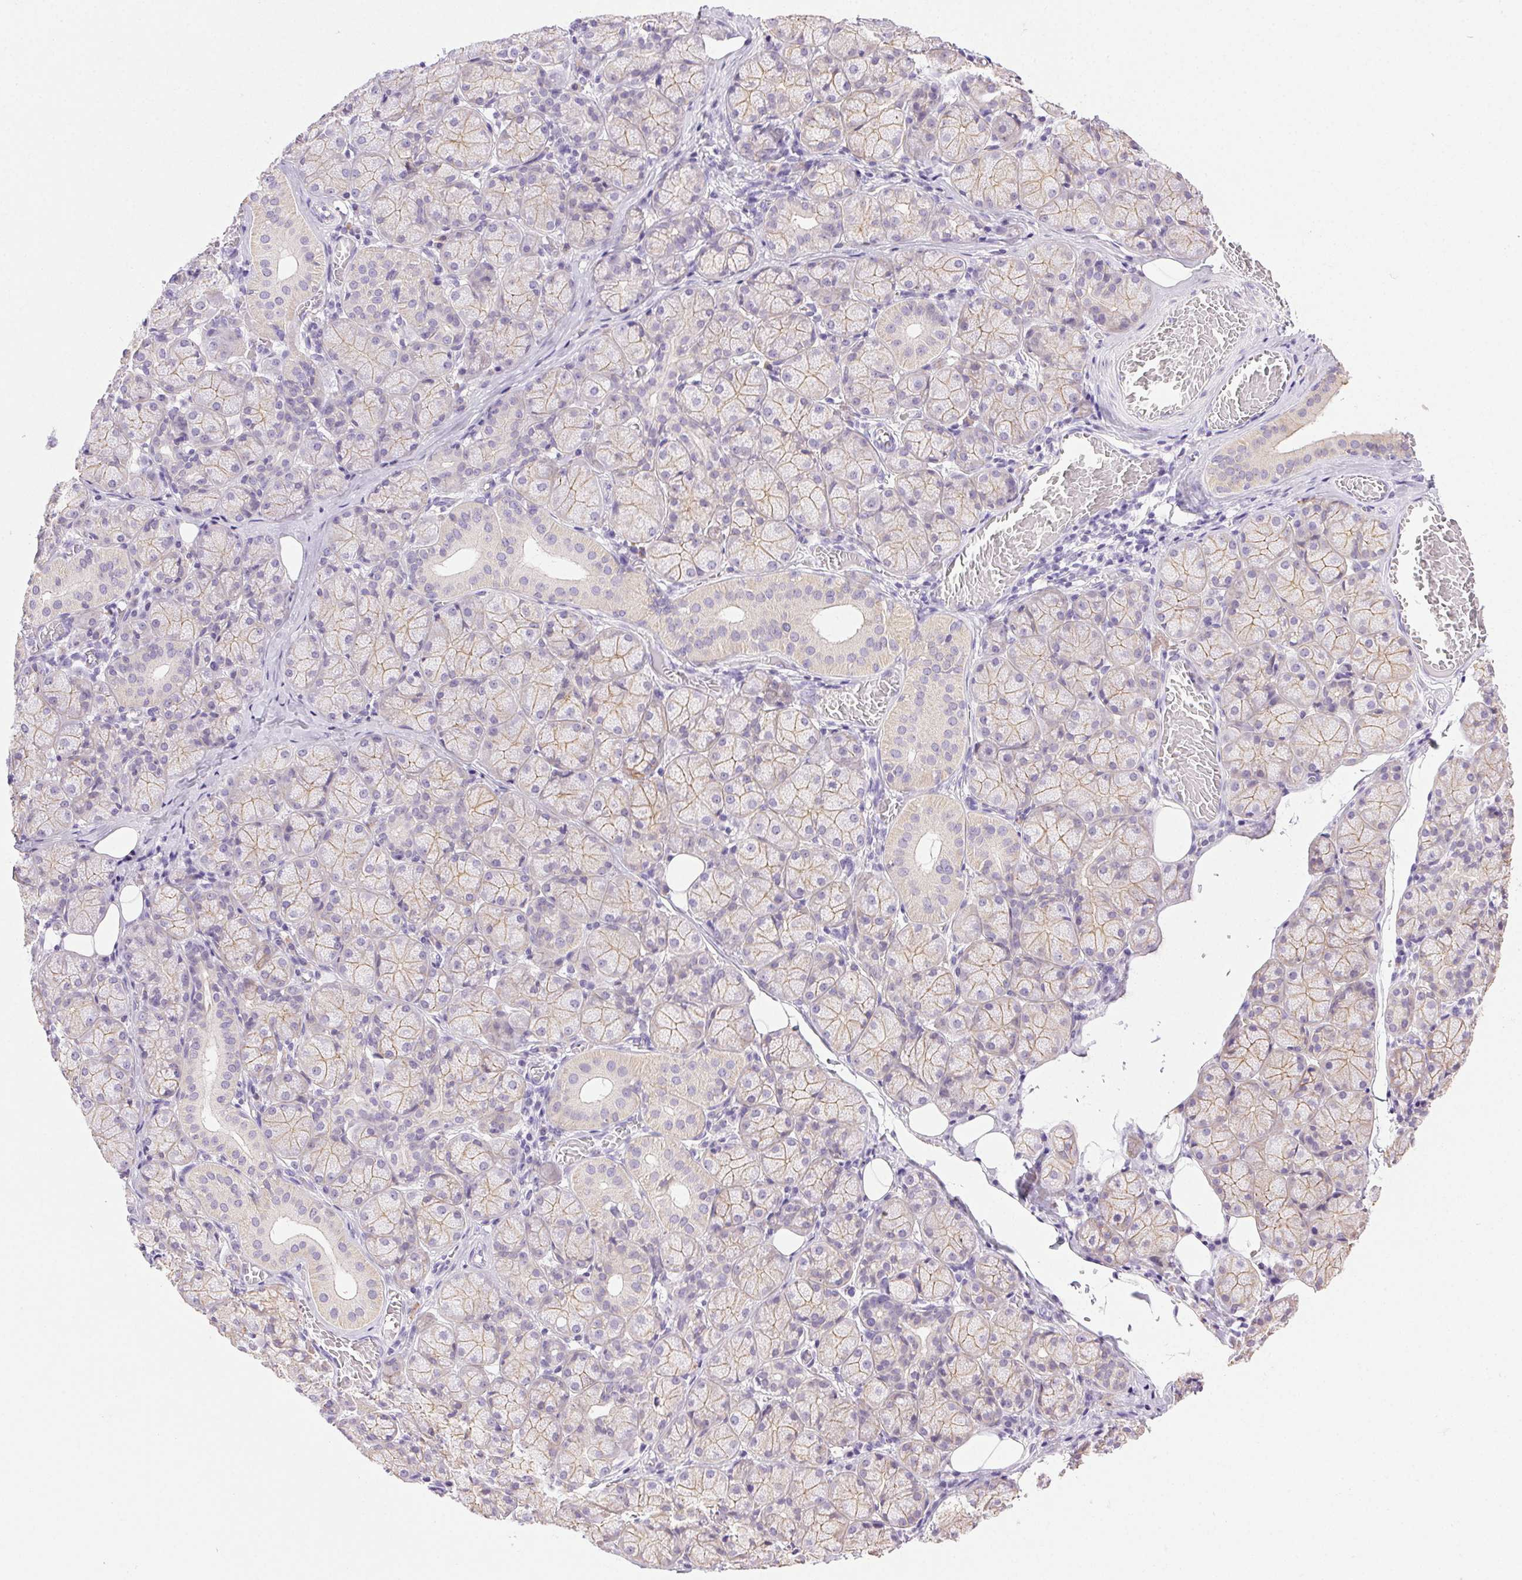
{"staining": {"intensity": "weak", "quantity": "25%-75%", "location": "cytoplasmic/membranous"}, "tissue": "salivary gland", "cell_type": "Glandular cells", "image_type": "normal", "snomed": [{"axis": "morphology", "description": "Normal tissue, NOS"}, {"axis": "topography", "description": "Salivary gland"}, {"axis": "topography", "description": "Peripheral nerve tissue"}], "caption": "Protein expression by immunohistochemistry (IHC) reveals weak cytoplasmic/membranous positivity in about 25%-75% of glandular cells in normal salivary gland.", "gene": "CLDN10", "patient": {"sex": "female", "age": 24}}